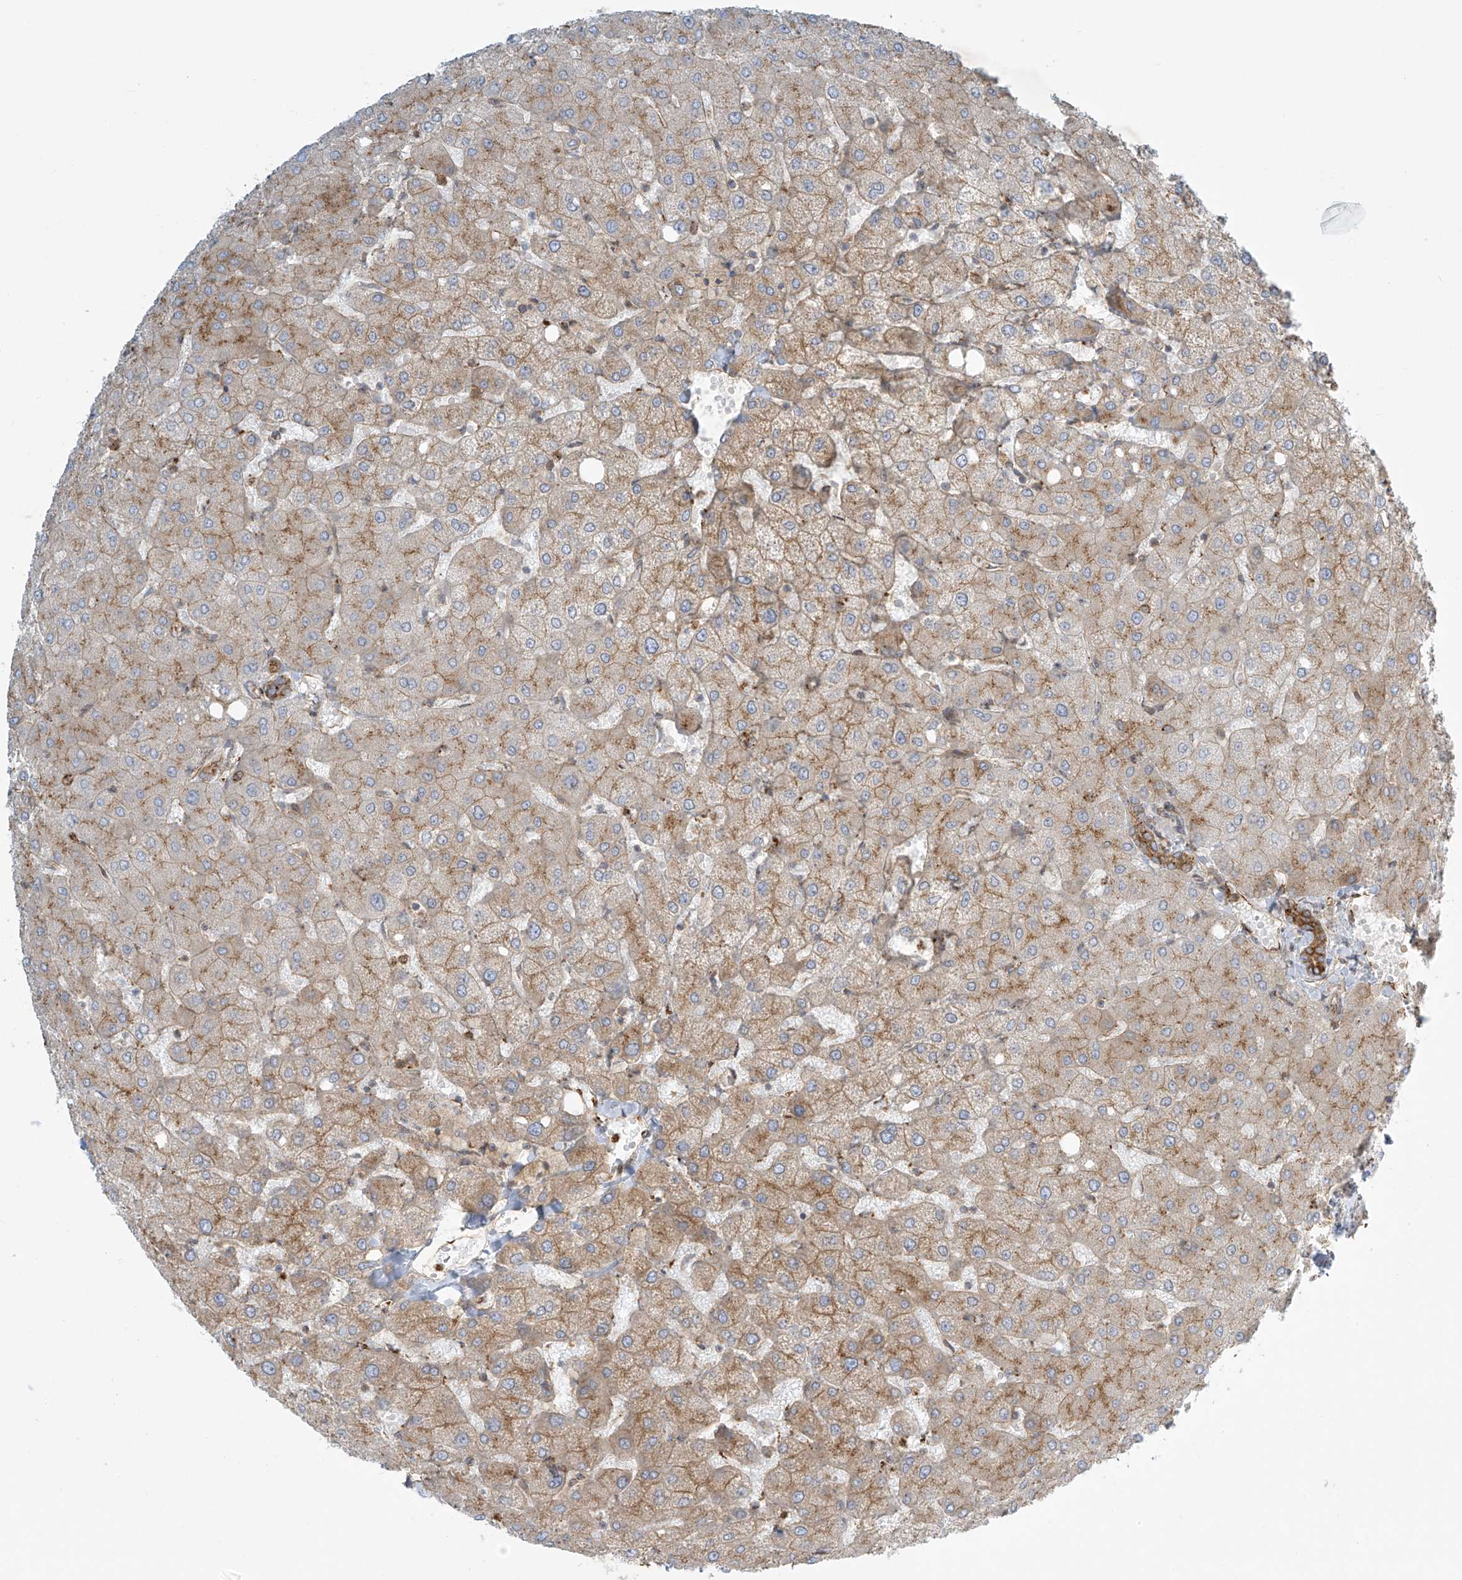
{"staining": {"intensity": "moderate", "quantity": ">75%", "location": "cytoplasmic/membranous"}, "tissue": "liver", "cell_type": "Cholangiocytes", "image_type": "normal", "snomed": [{"axis": "morphology", "description": "Normal tissue, NOS"}, {"axis": "topography", "description": "Liver"}], "caption": "IHC of normal human liver exhibits medium levels of moderate cytoplasmic/membranous staining in approximately >75% of cholangiocytes.", "gene": "LZTS3", "patient": {"sex": "female", "age": 54}}